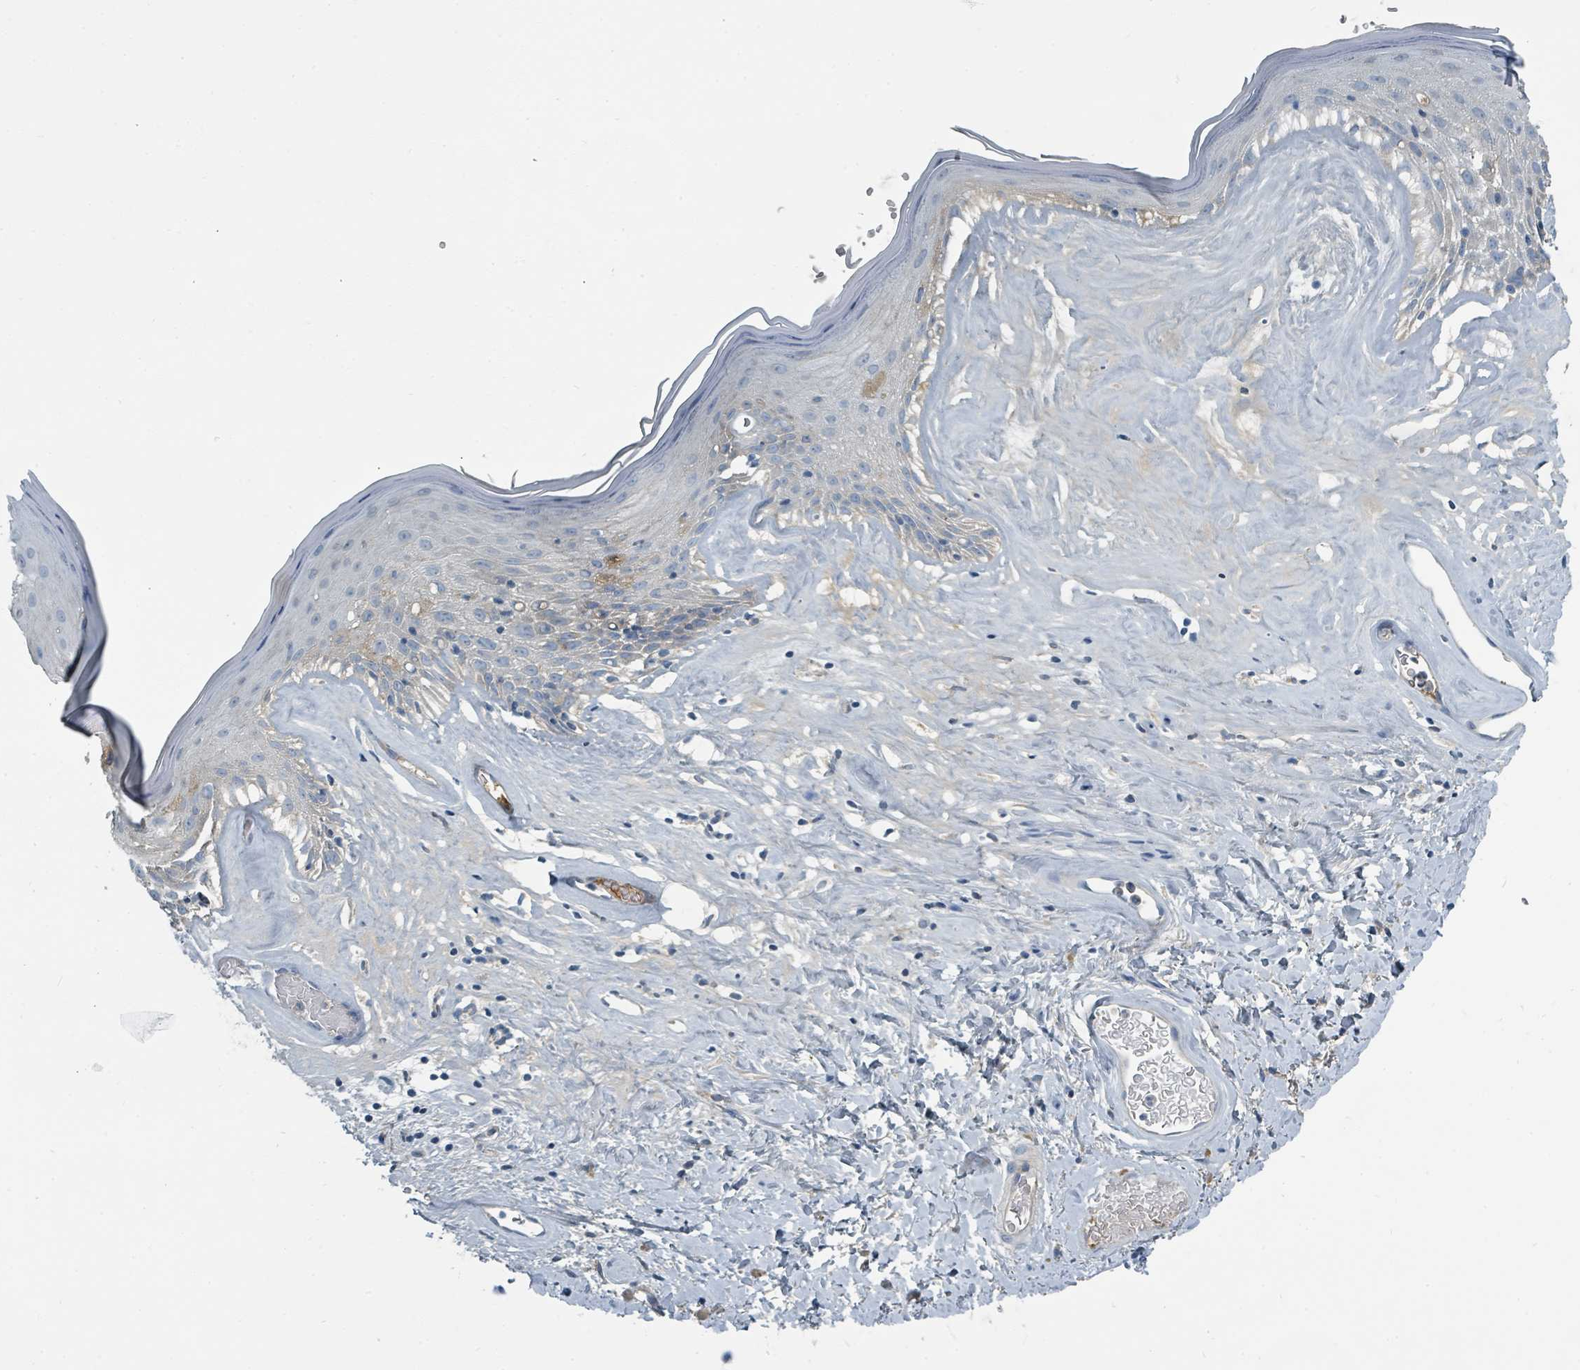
{"staining": {"intensity": "weak", "quantity": "<25%", "location": "cytoplasmic/membranous"}, "tissue": "skin", "cell_type": "Epidermal cells", "image_type": "normal", "snomed": [{"axis": "morphology", "description": "Normal tissue, NOS"}, {"axis": "morphology", "description": "Inflammation, NOS"}, {"axis": "topography", "description": "Vulva"}], "caption": "Protein analysis of unremarkable skin reveals no significant positivity in epidermal cells. (Brightfield microscopy of DAB immunohistochemistry at high magnification).", "gene": "SLC25A23", "patient": {"sex": "female", "age": 86}}